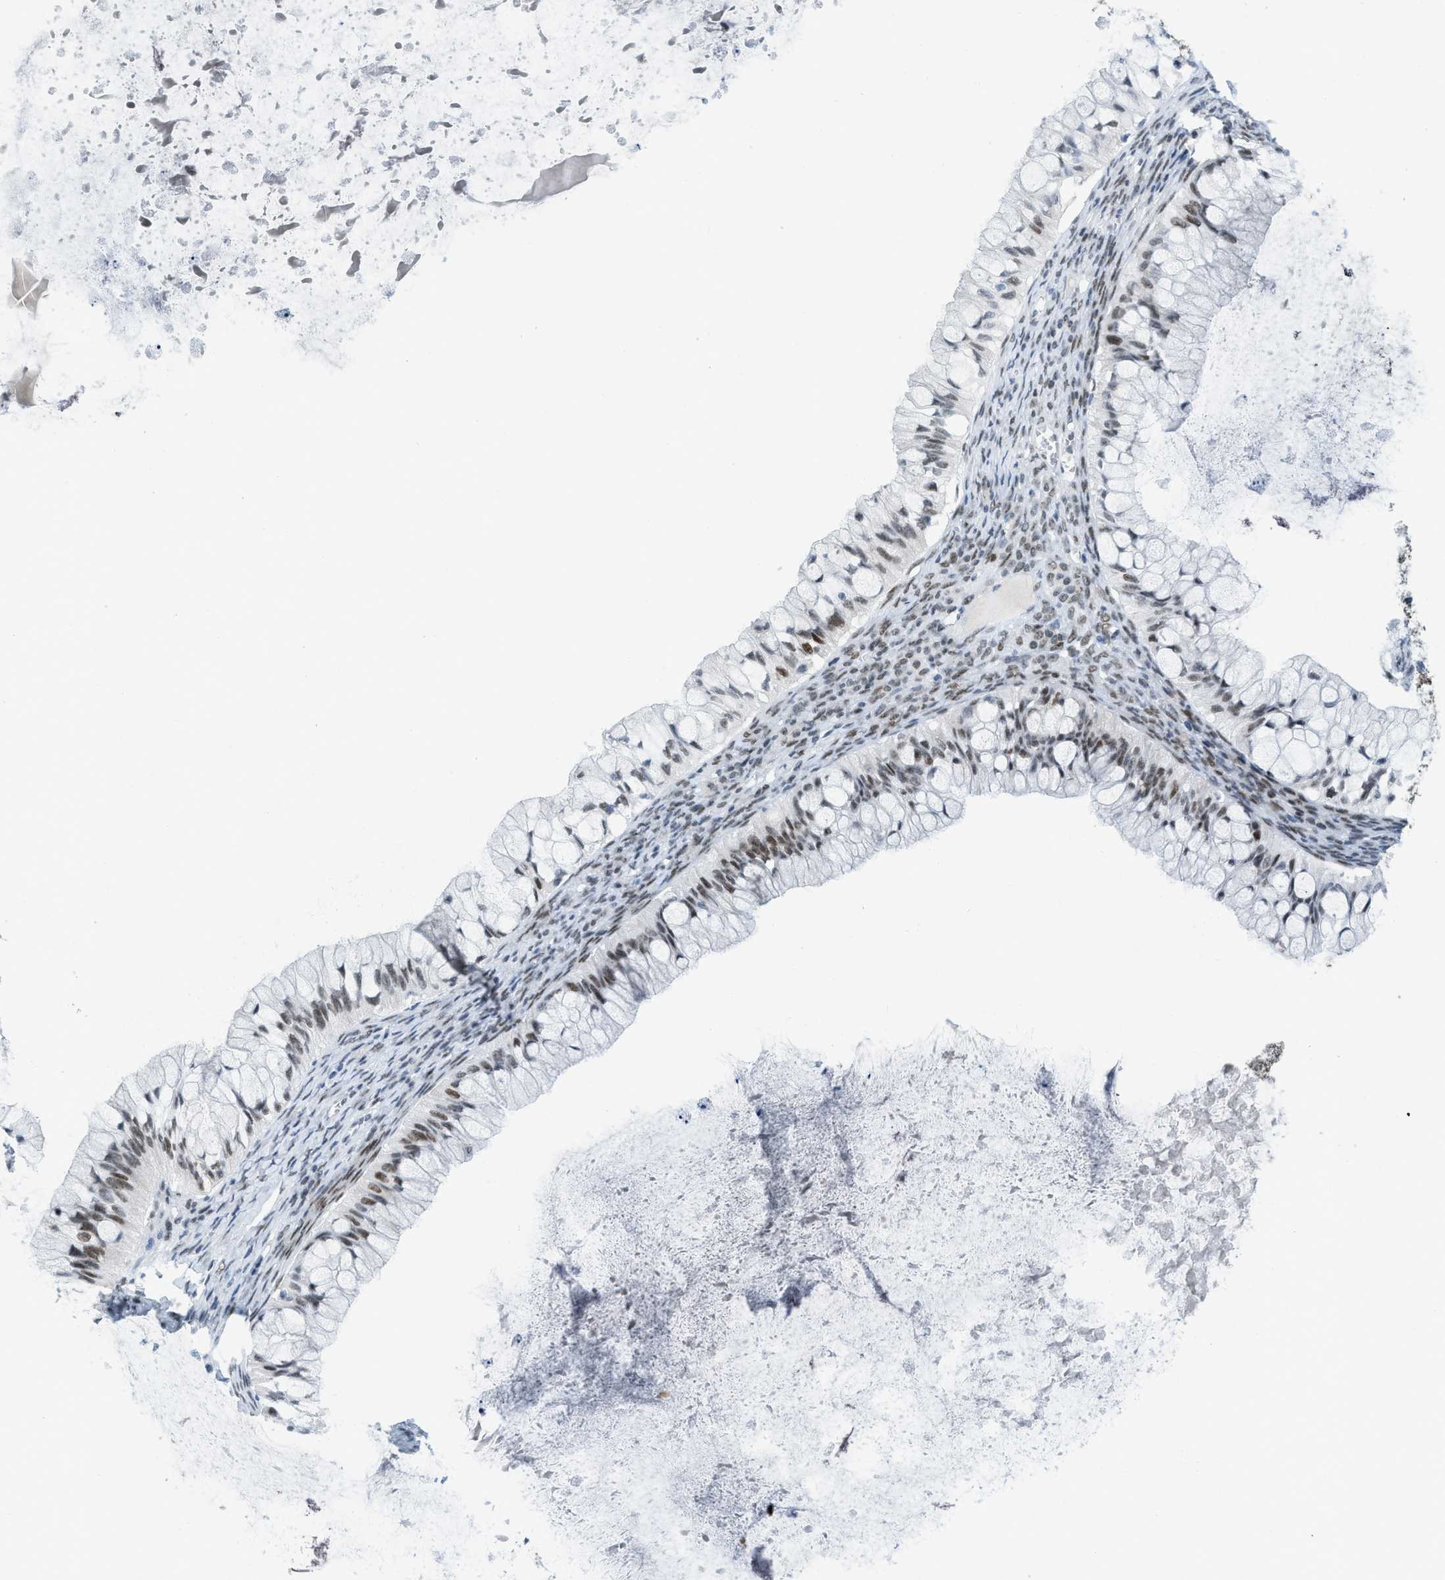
{"staining": {"intensity": "moderate", "quantity": "25%-75%", "location": "nuclear"}, "tissue": "ovarian cancer", "cell_type": "Tumor cells", "image_type": "cancer", "snomed": [{"axis": "morphology", "description": "Cystadenocarcinoma, mucinous, NOS"}, {"axis": "topography", "description": "Ovary"}], "caption": "The immunohistochemical stain highlights moderate nuclear positivity in tumor cells of ovarian cancer tissue.", "gene": "PBX1", "patient": {"sex": "female", "age": 57}}